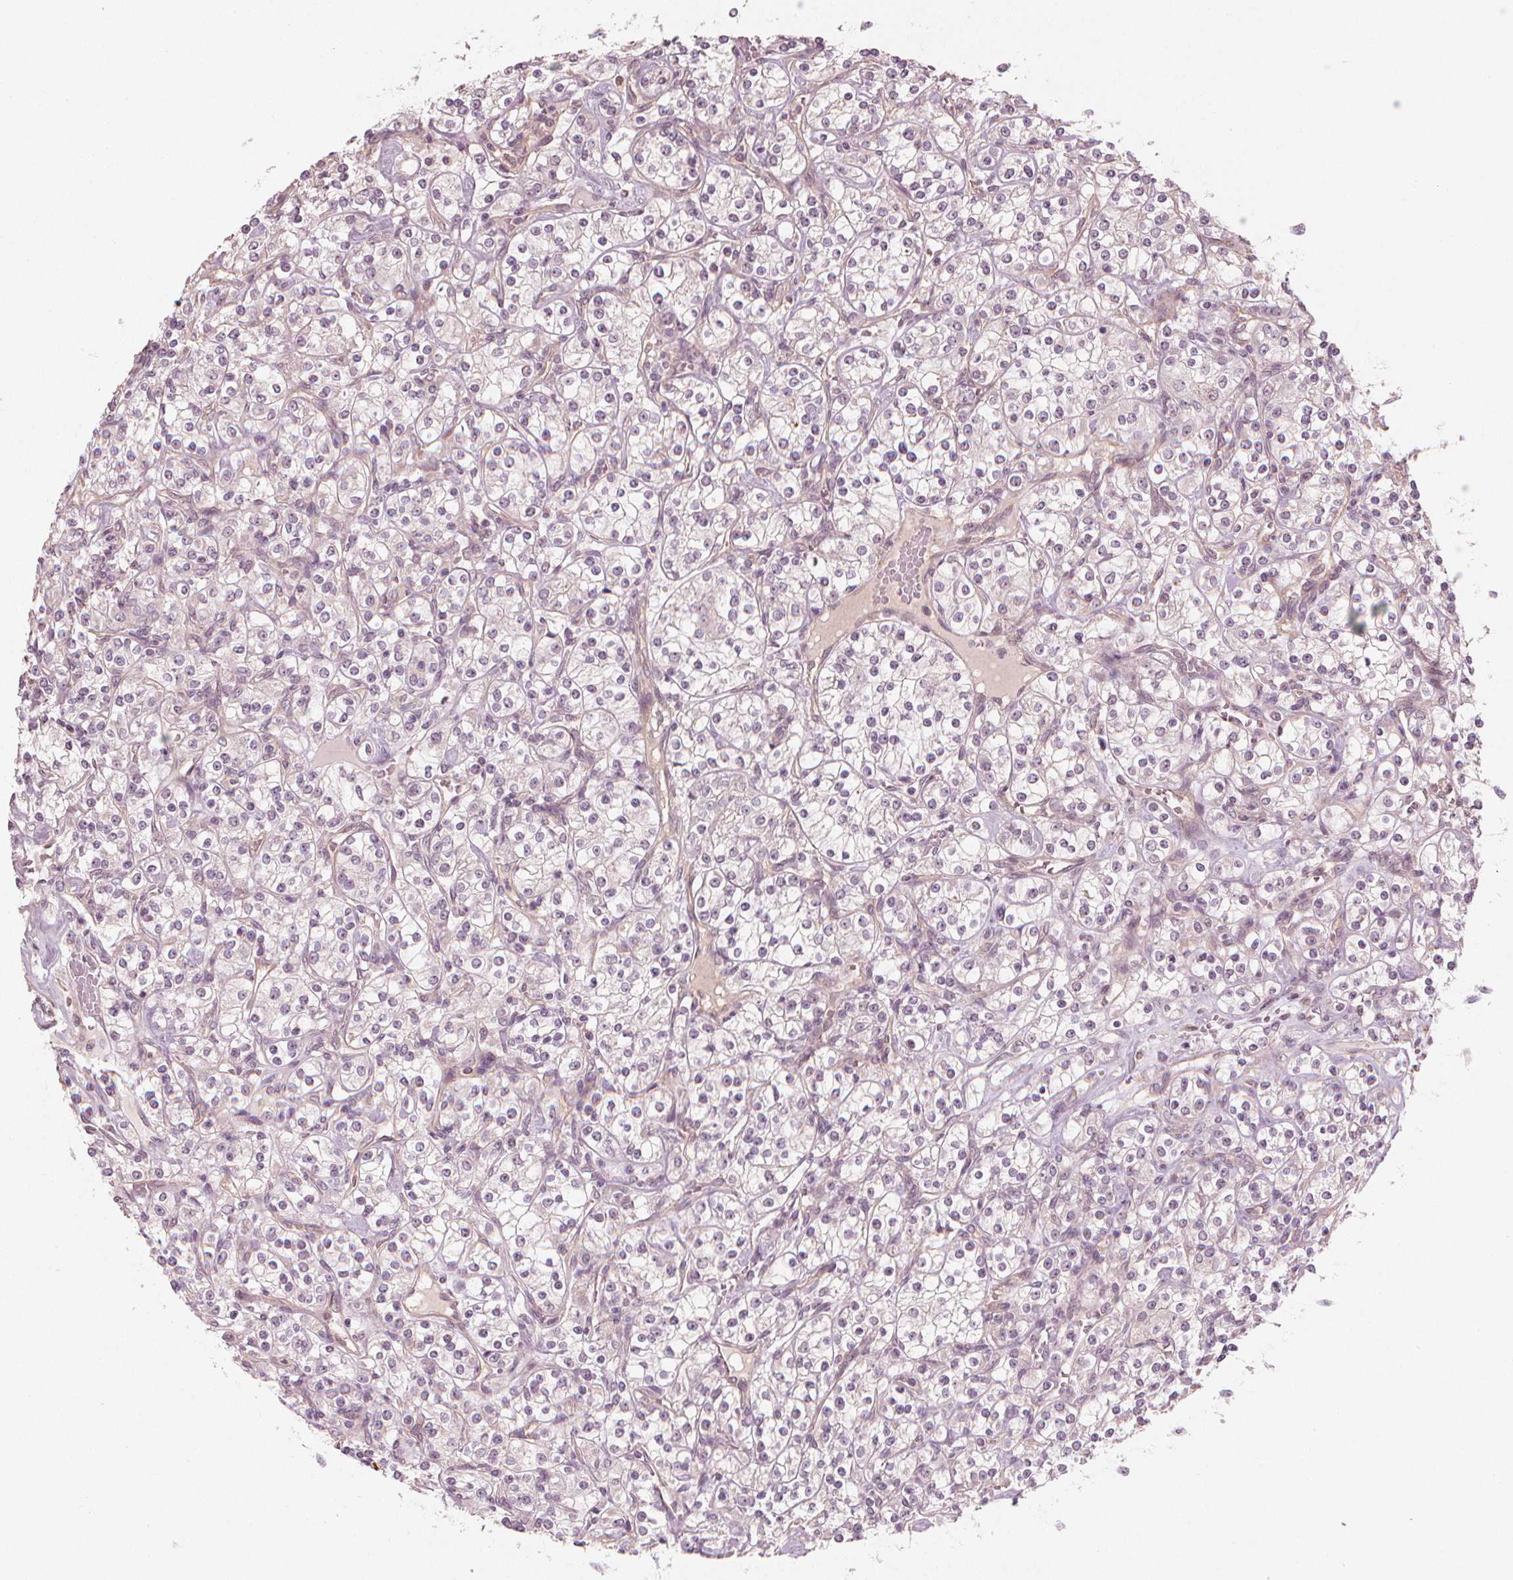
{"staining": {"intensity": "negative", "quantity": "none", "location": "none"}, "tissue": "renal cancer", "cell_type": "Tumor cells", "image_type": "cancer", "snomed": [{"axis": "morphology", "description": "Adenocarcinoma, NOS"}, {"axis": "topography", "description": "Kidney"}], "caption": "Immunohistochemical staining of renal cancer displays no significant staining in tumor cells. The staining was performed using DAB to visualize the protein expression in brown, while the nuclei were stained in blue with hematoxylin (Magnification: 20x).", "gene": "CLBA1", "patient": {"sex": "male", "age": 77}}